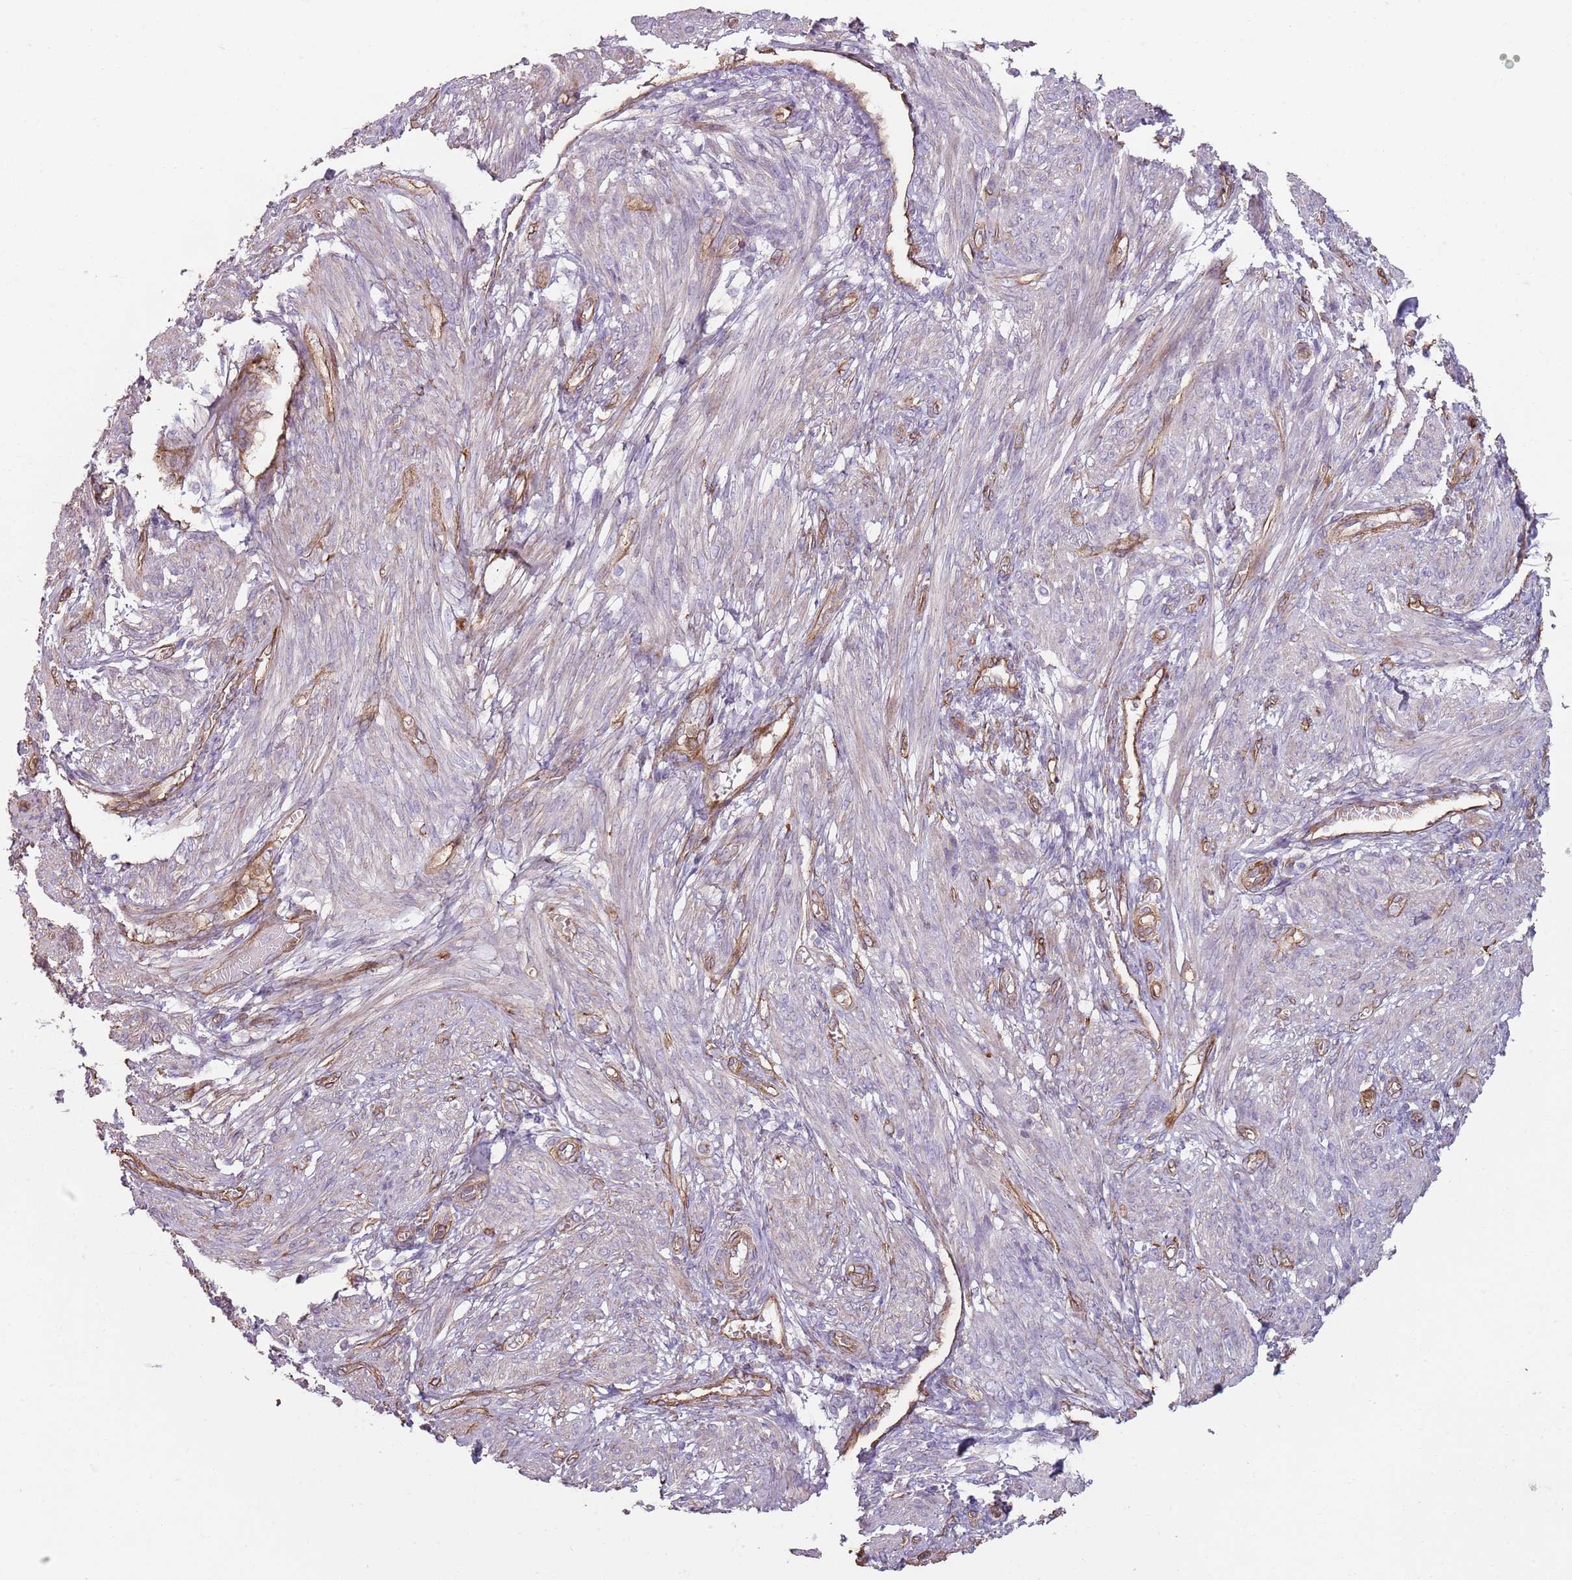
{"staining": {"intensity": "strong", "quantity": "<25%", "location": "cytoplasmic/membranous"}, "tissue": "smooth muscle", "cell_type": "Smooth muscle cells", "image_type": "normal", "snomed": [{"axis": "morphology", "description": "Normal tissue, NOS"}, {"axis": "topography", "description": "Smooth muscle"}], "caption": "Smooth muscle stained with immunohistochemistry (IHC) displays strong cytoplasmic/membranous staining in about <25% of smooth muscle cells. (Brightfield microscopy of DAB IHC at high magnification).", "gene": "PHLPP2", "patient": {"sex": "female", "age": 39}}